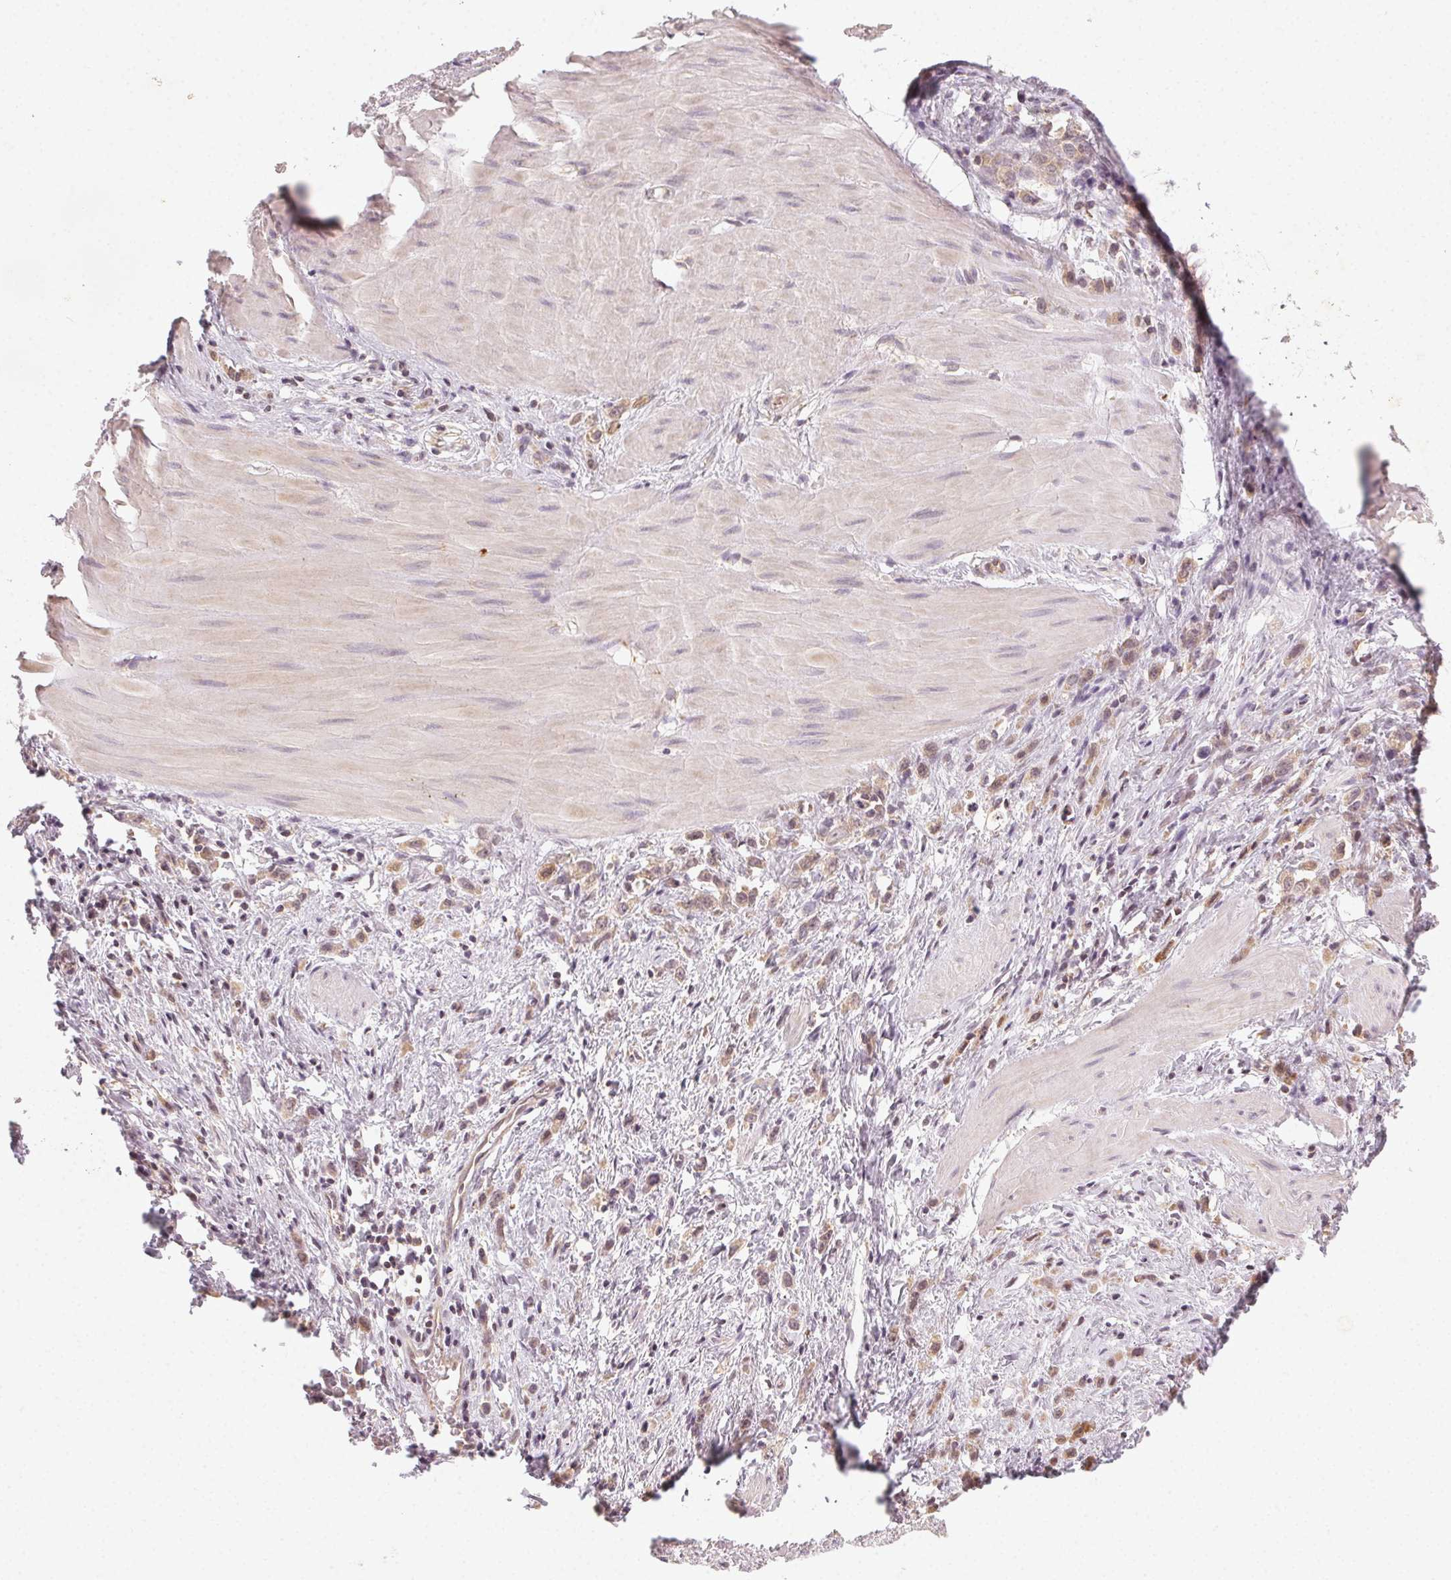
{"staining": {"intensity": "weak", "quantity": ">75%", "location": "cytoplasmic/membranous"}, "tissue": "stomach cancer", "cell_type": "Tumor cells", "image_type": "cancer", "snomed": [{"axis": "morphology", "description": "Adenocarcinoma, NOS"}, {"axis": "topography", "description": "Stomach"}], "caption": "Protein expression analysis of adenocarcinoma (stomach) demonstrates weak cytoplasmic/membranous expression in about >75% of tumor cells. The staining was performed using DAB (3,3'-diaminobenzidine) to visualize the protein expression in brown, while the nuclei were stained in blue with hematoxylin (Magnification: 20x).", "gene": "NCOA4", "patient": {"sex": "male", "age": 47}}